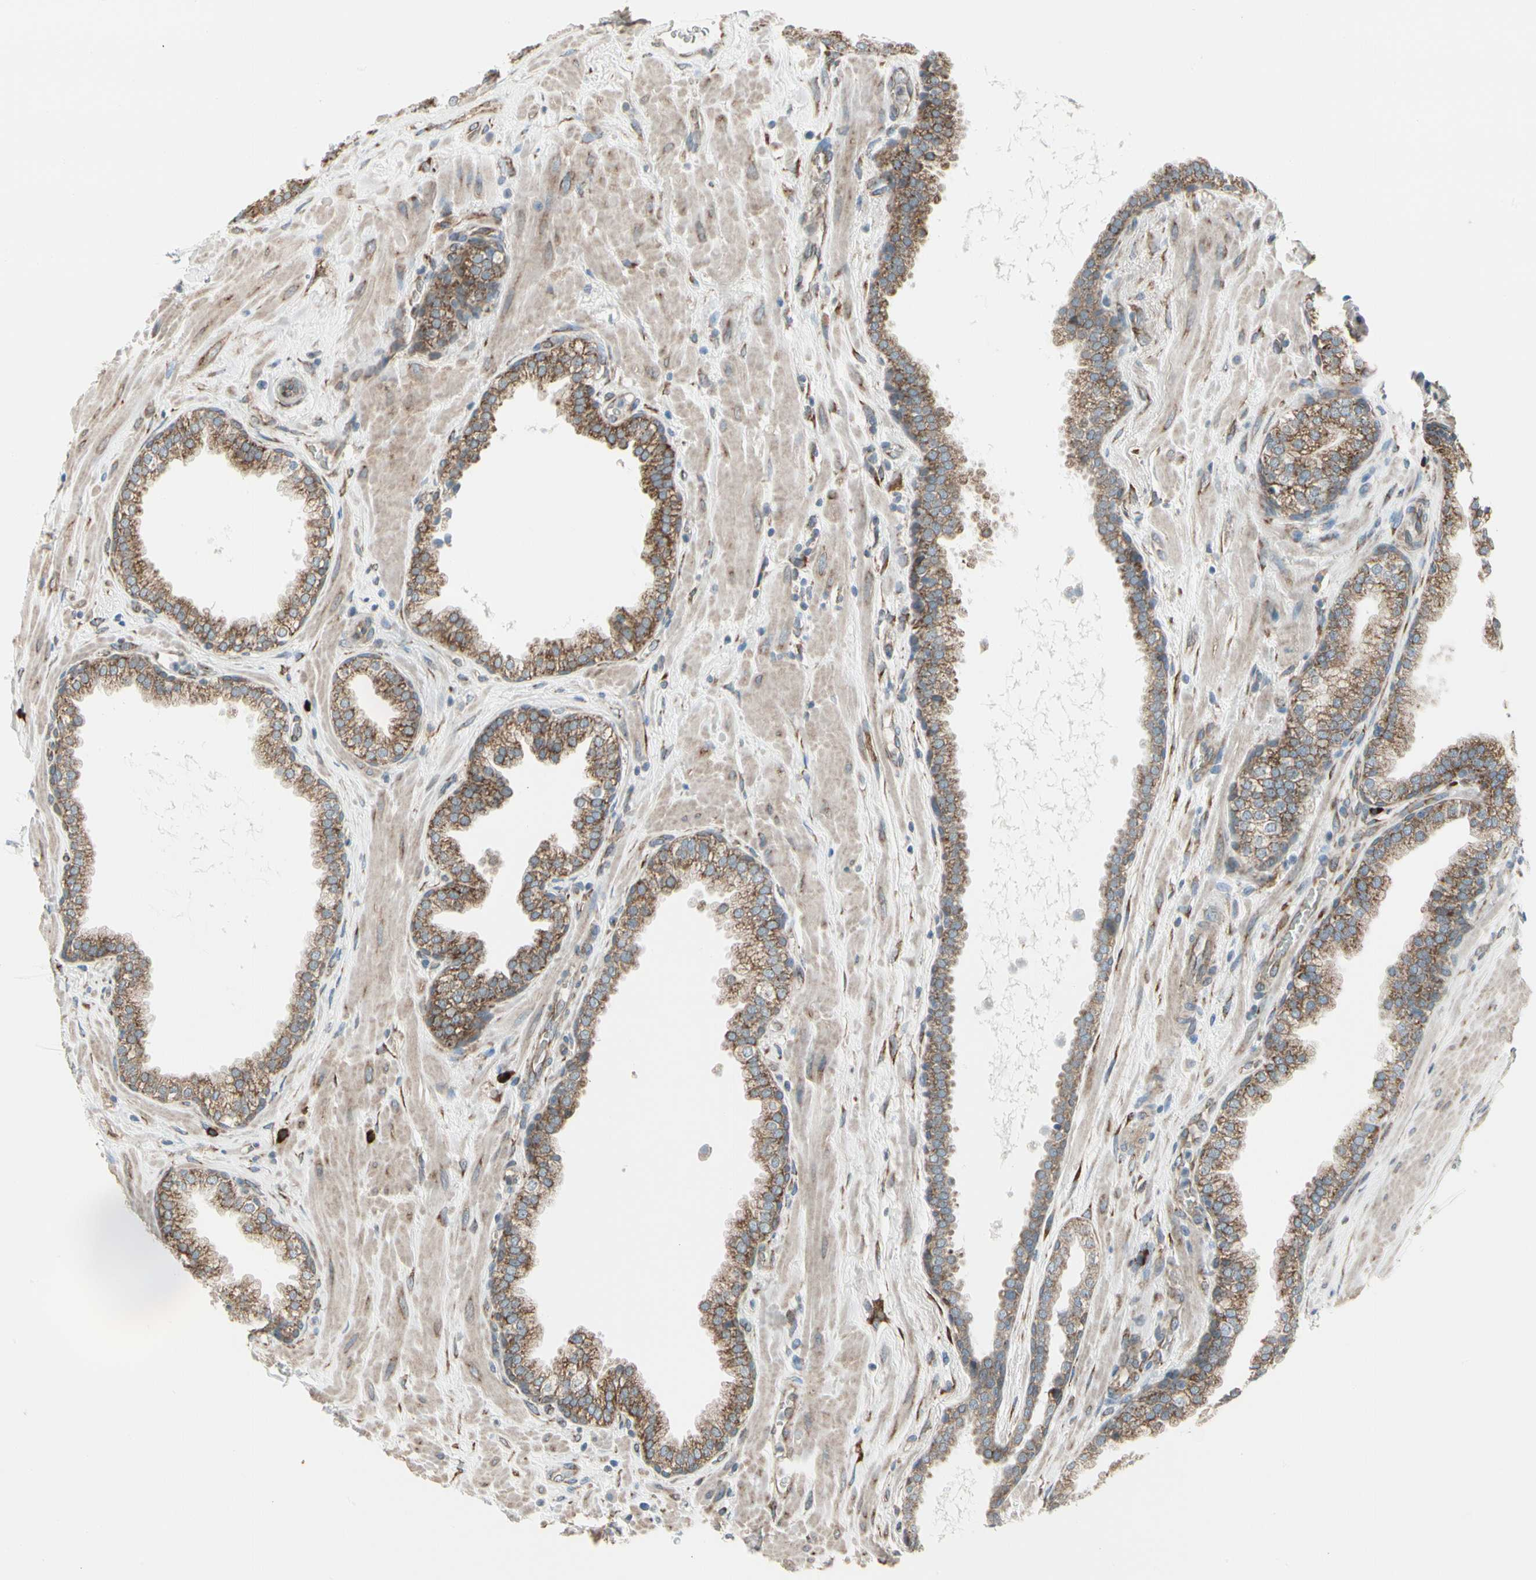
{"staining": {"intensity": "moderate", "quantity": ">75%", "location": "cytoplasmic/membranous"}, "tissue": "prostate", "cell_type": "Glandular cells", "image_type": "normal", "snomed": [{"axis": "morphology", "description": "Normal tissue, NOS"}, {"axis": "topography", "description": "Prostate"}], "caption": "Immunohistochemistry (DAB (3,3'-diaminobenzidine)) staining of unremarkable human prostate demonstrates moderate cytoplasmic/membranous protein staining in about >75% of glandular cells. The staining was performed using DAB (3,3'-diaminobenzidine), with brown indicating positive protein expression. Nuclei are stained blue with hematoxylin.", "gene": "FNDC3A", "patient": {"sex": "male", "age": 51}}